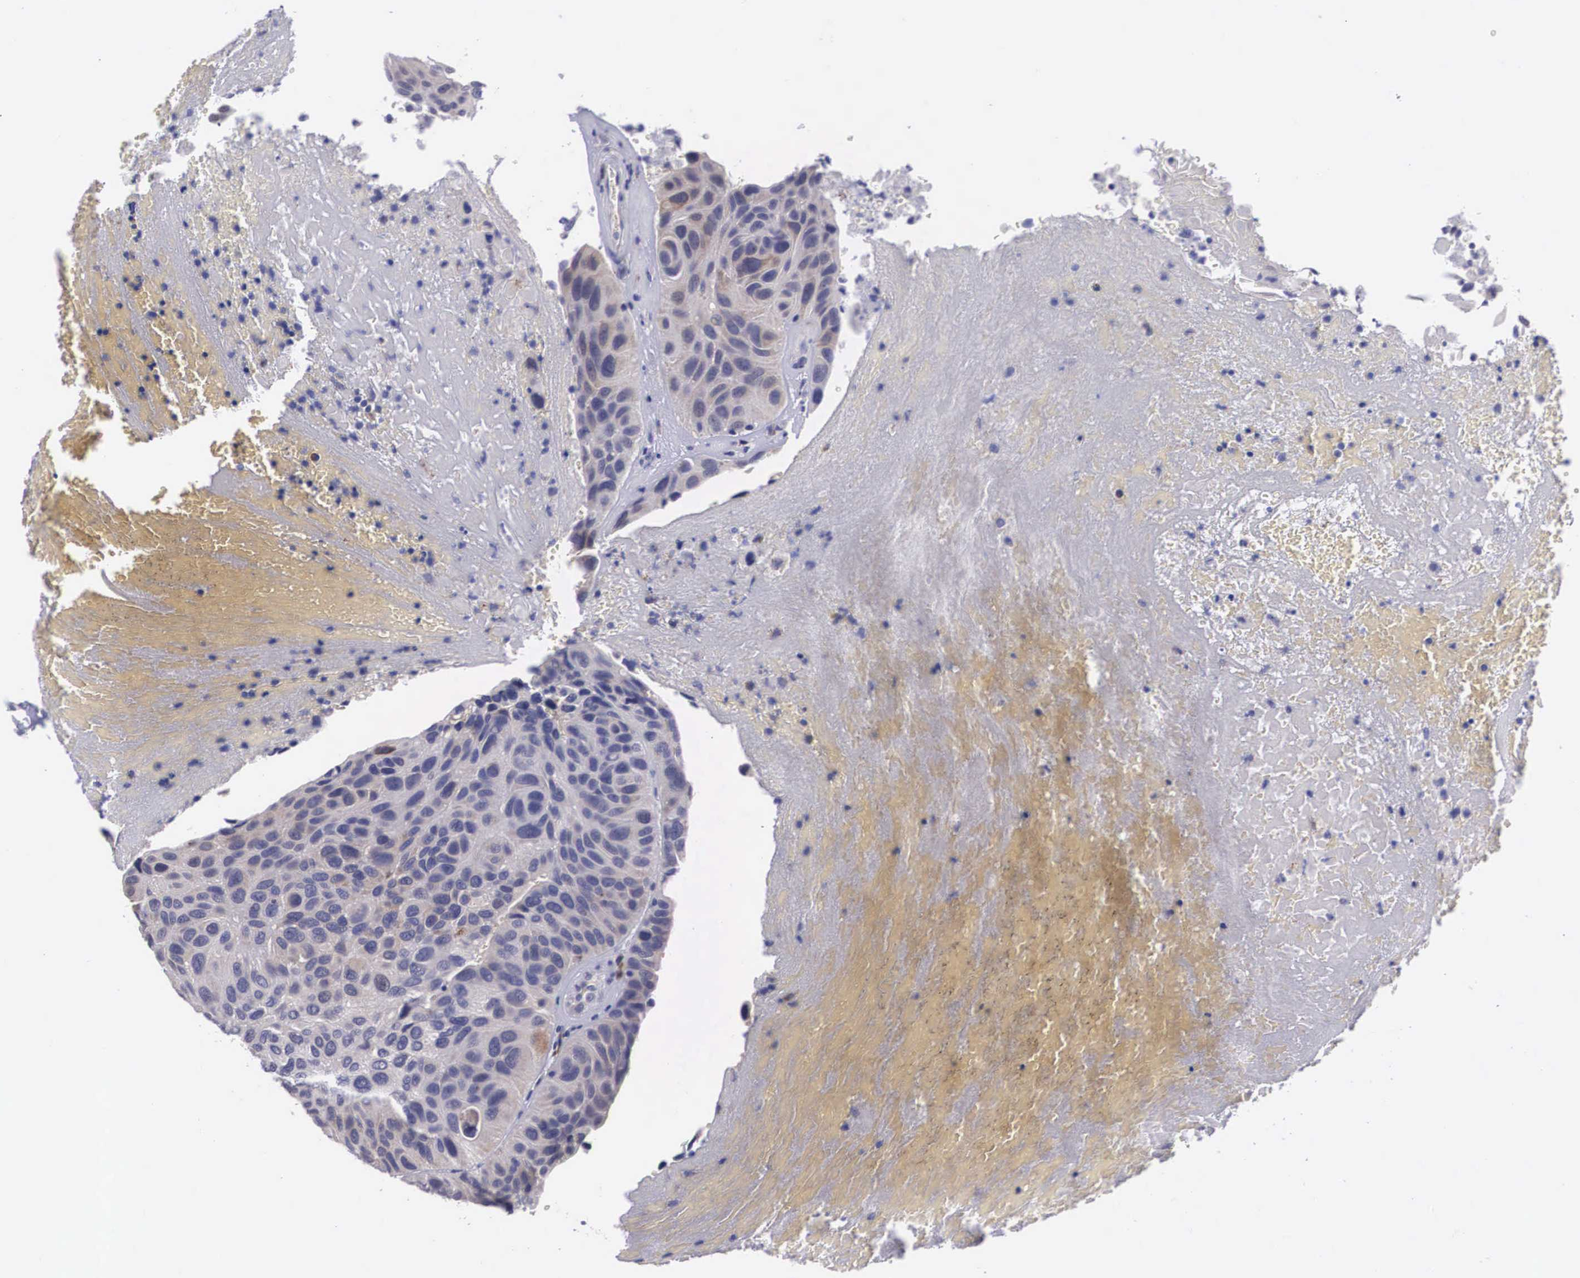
{"staining": {"intensity": "weak", "quantity": "25%-75%", "location": "cytoplasmic/membranous"}, "tissue": "urothelial cancer", "cell_type": "Tumor cells", "image_type": "cancer", "snomed": [{"axis": "morphology", "description": "Urothelial carcinoma, High grade"}, {"axis": "topography", "description": "Urinary bladder"}], "caption": "Human urothelial carcinoma (high-grade) stained with a protein marker exhibits weak staining in tumor cells.", "gene": "CRELD2", "patient": {"sex": "male", "age": 66}}